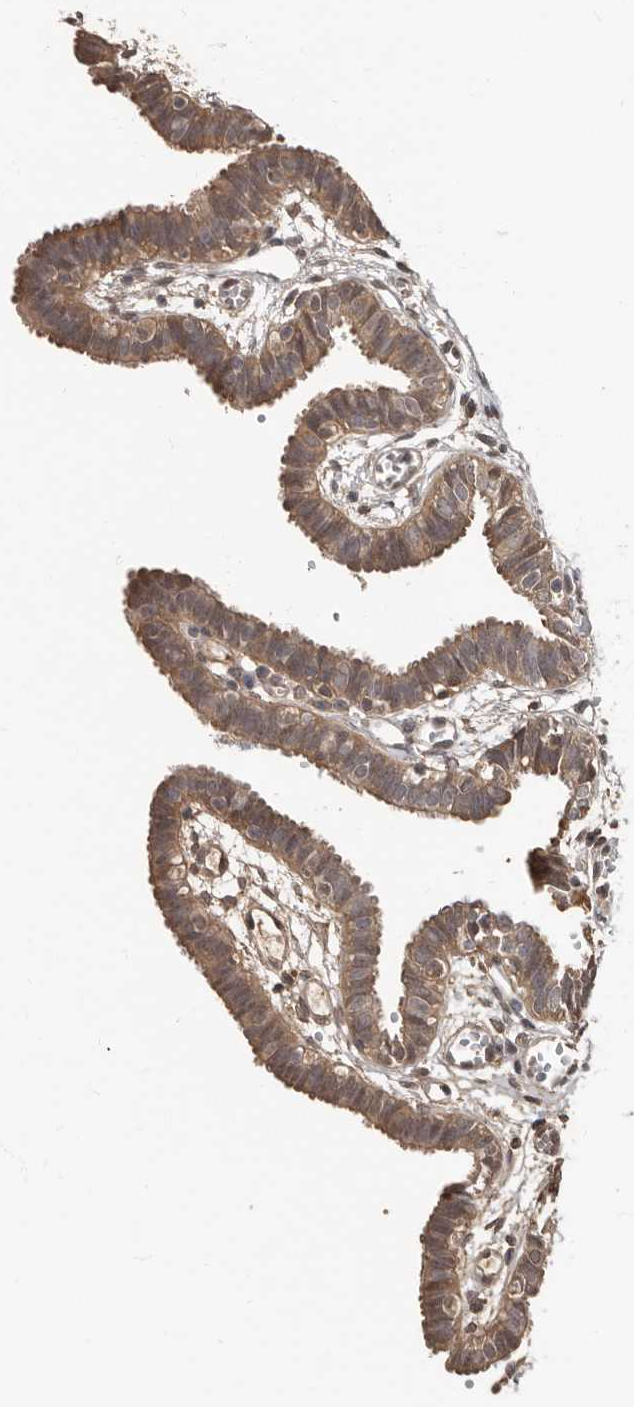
{"staining": {"intensity": "weak", "quantity": ">75%", "location": "cytoplasmic/membranous"}, "tissue": "fallopian tube", "cell_type": "Glandular cells", "image_type": "normal", "snomed": [{"axis": "morphology", "description": "Normal tissue, NOS"}, {"axis": "topography", "description": "Fallopian tube"}, {"axis": "topography", "description": "Placenta"}], "caption": "The photomicrograph shows a brown stain indicating the presence of a protein in the cytoplasmic/membranous of glandular cells in fallopian tube.", "gene": "LRGUK", "patient": {"sex": "female", "age": 32}}